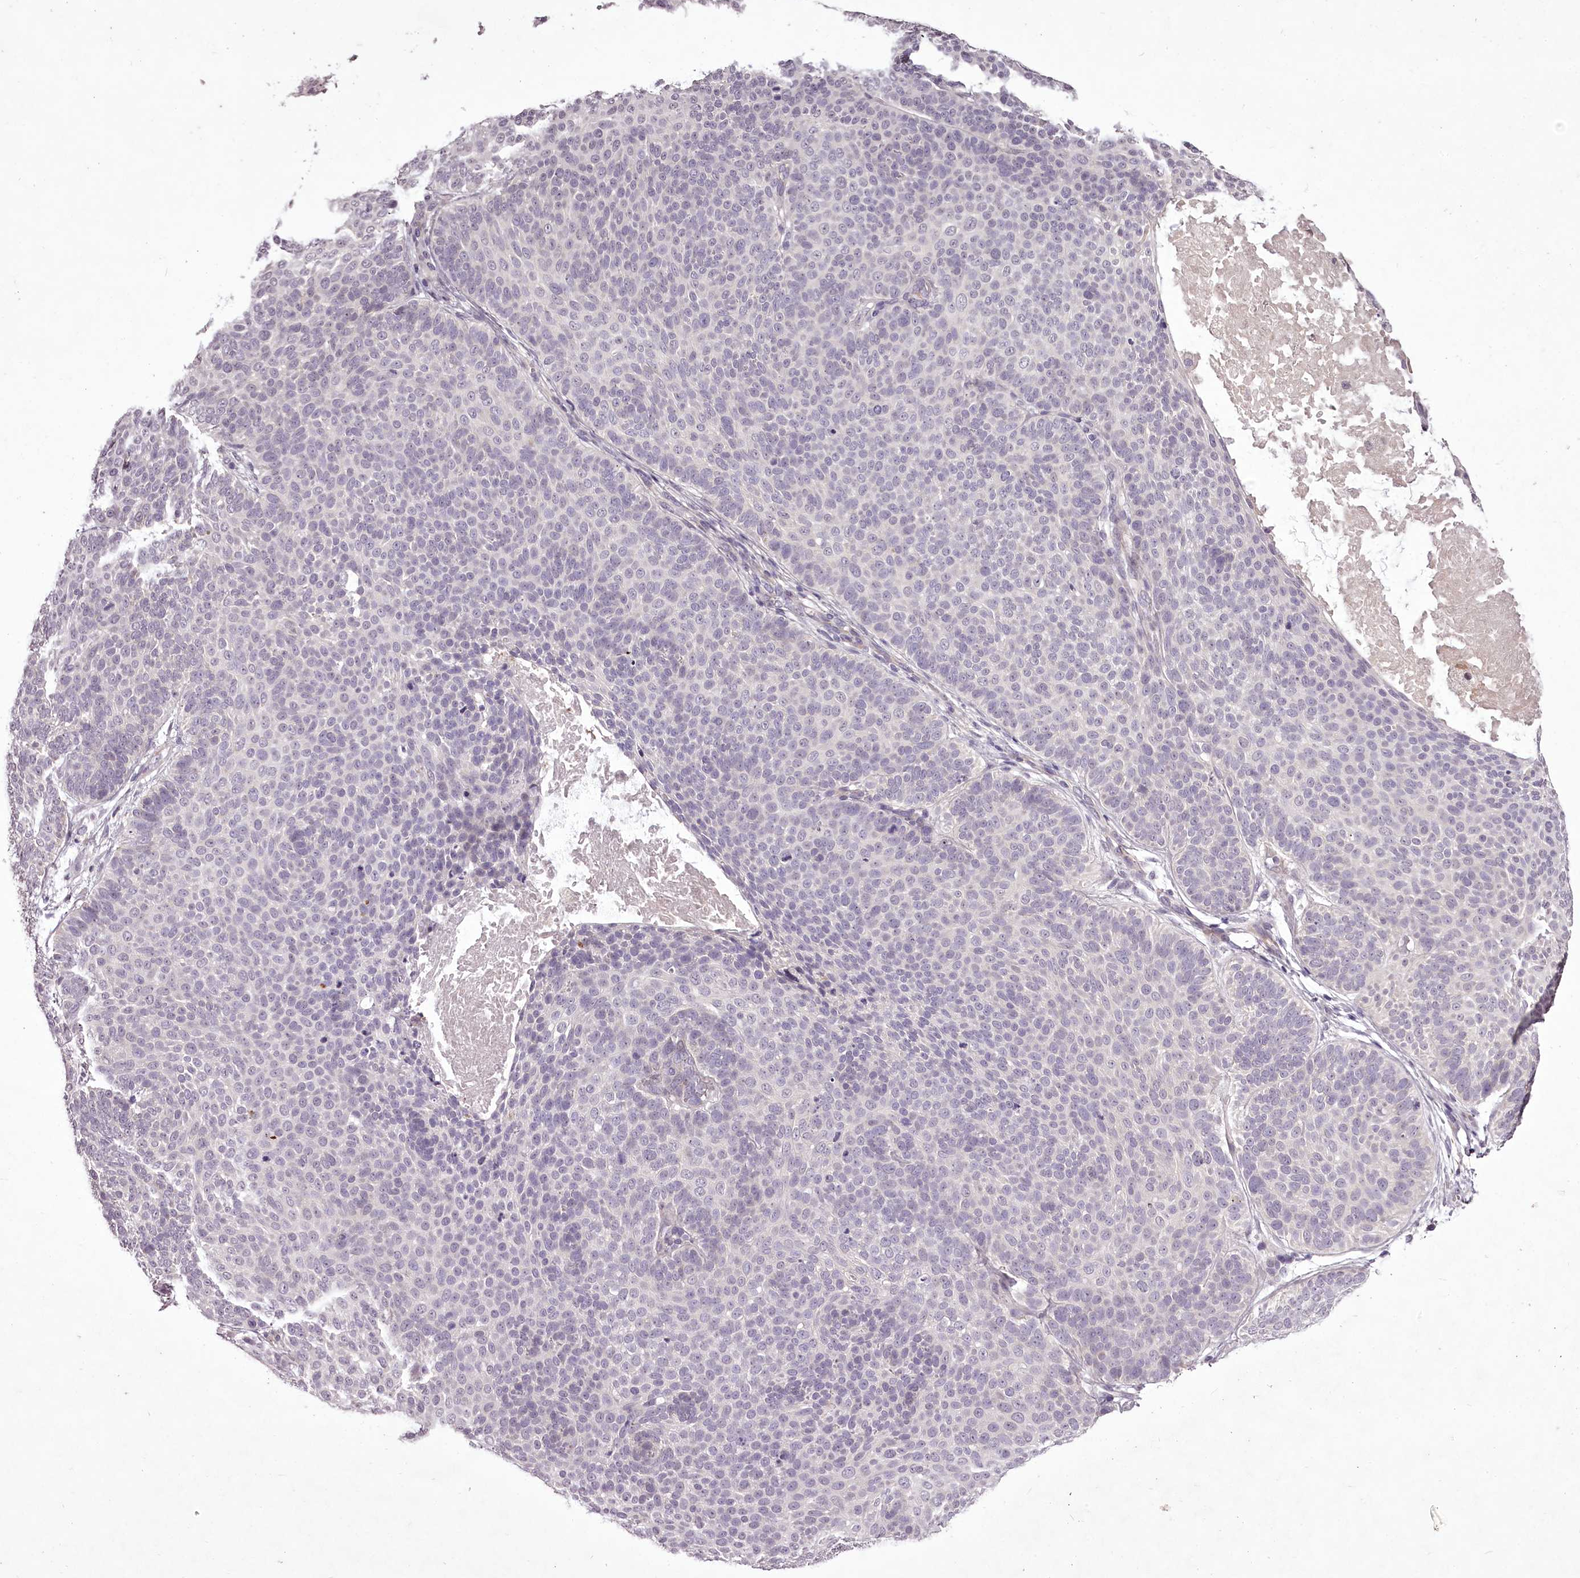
{"staining": {"intensity": "negative", "quantity": "none", "location": "none"}, "tissue": "skin cancer", "cell_type": "Tumor cells", "image_type": "cancer", "snomed": [{"axis": "morphology", "description": "Basal cell carcinoma"}, {"axis": "topography", "description": "Skin"}], "caption": "Immunohistochemistry photomicrograph of skin cancer (basal cell carcinoma) stained for a protein (brown), which reveals no staining in tumor cells.", "gene": "C1orf56", "patient": {"sex": "male", "age": 85}}